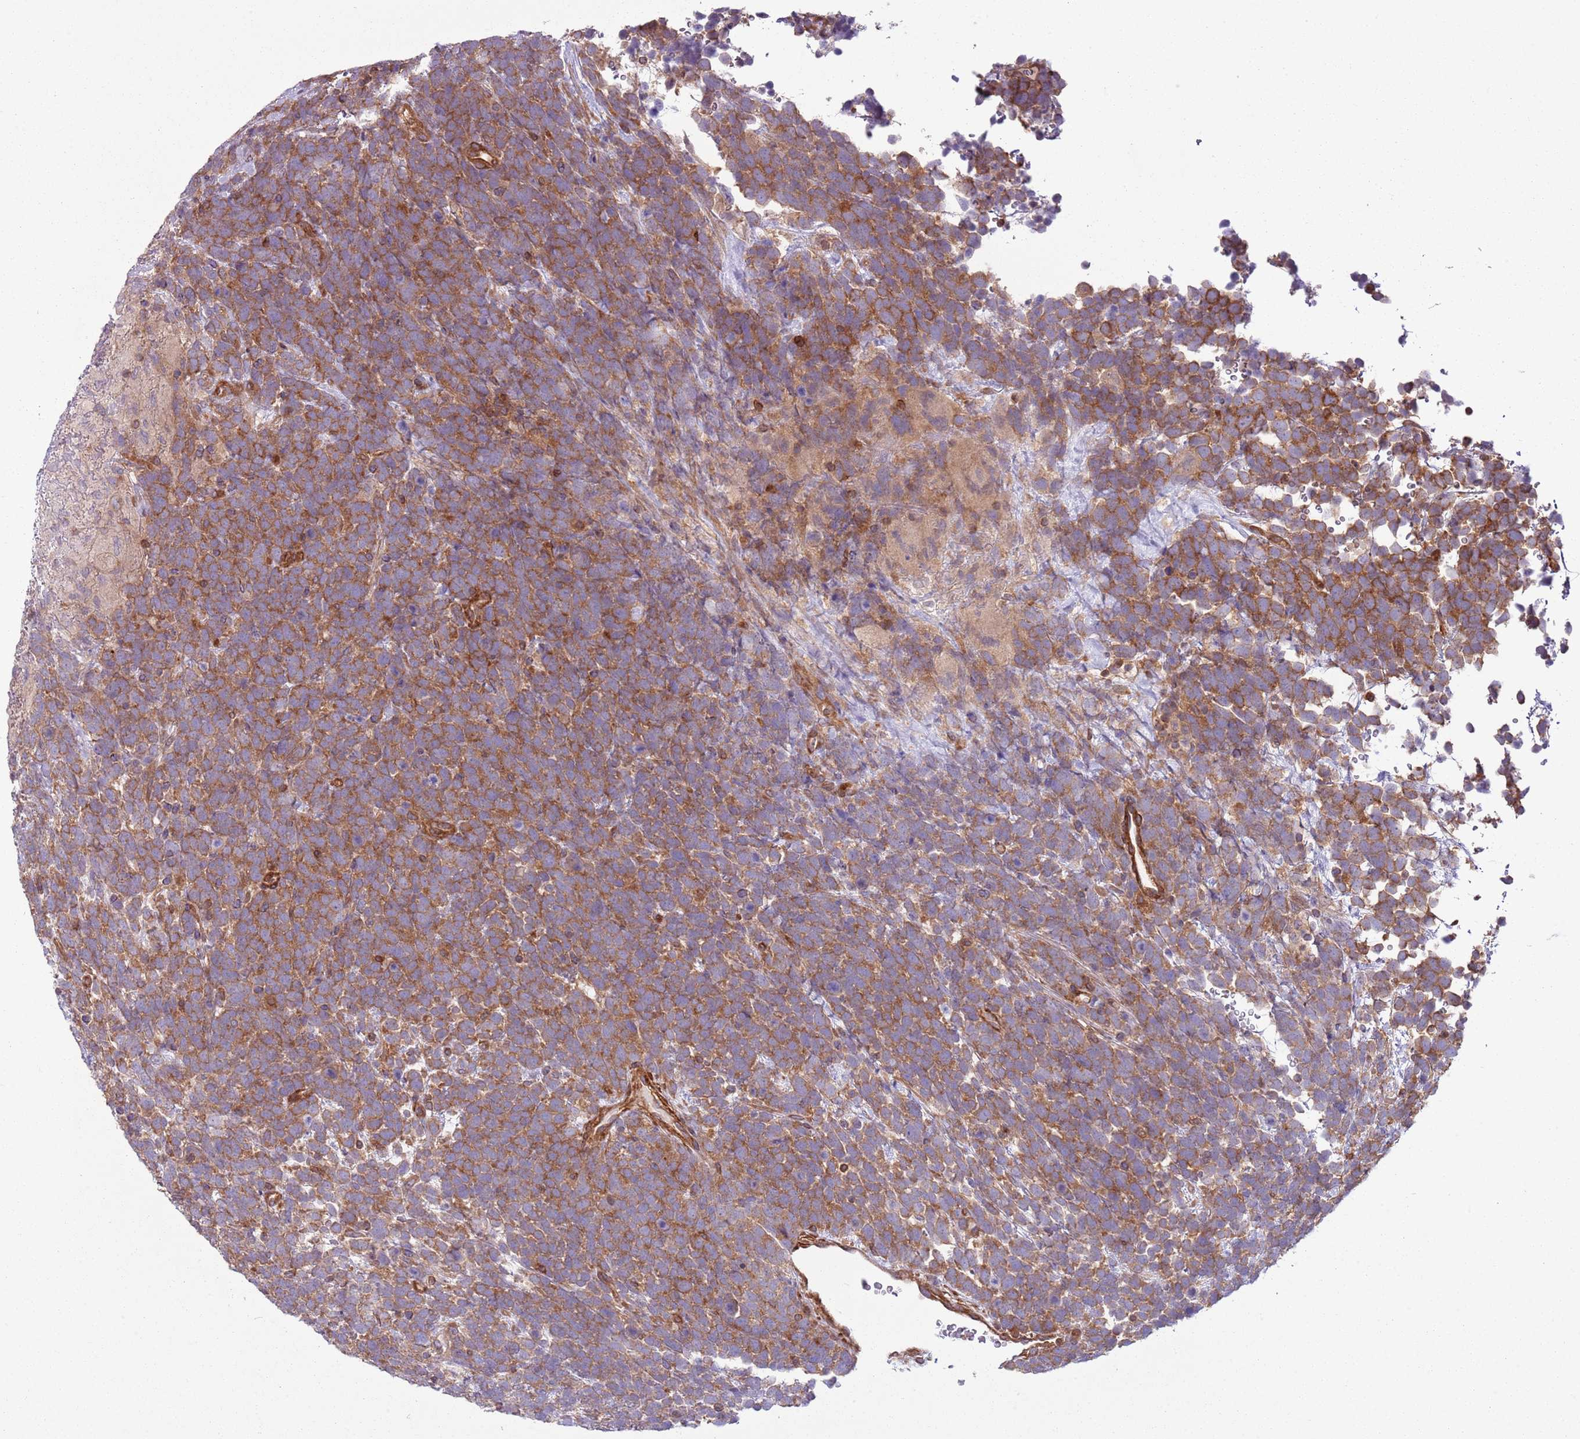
{"staining": {"intensity": "strong", "quantity": ">75%", "location": "cytoplasmic/membranous"}, "tissue": "urothelial cancer", "cell_type": "Tumor cells", "image_type": "cancer", "snomed": [{"axis": "morphology", "description": "Urothelial carcinoma, High grade"}, {"axis": "topography", "description": "Urinary bladder"}], "caption": "Immunohistochemistry (DAB) staining of high-grade urothelial carcinoma displays strong cytoplasmic/membranous protein expression in approximately >75% of tumor cells. The protein of interest is stained brown, and the nuclei are stained in blue (DAB IHC with brightfield microscopy, high magnification).", "gene": "LPIN2", "patient": {"sex": "female", "age": 82}}